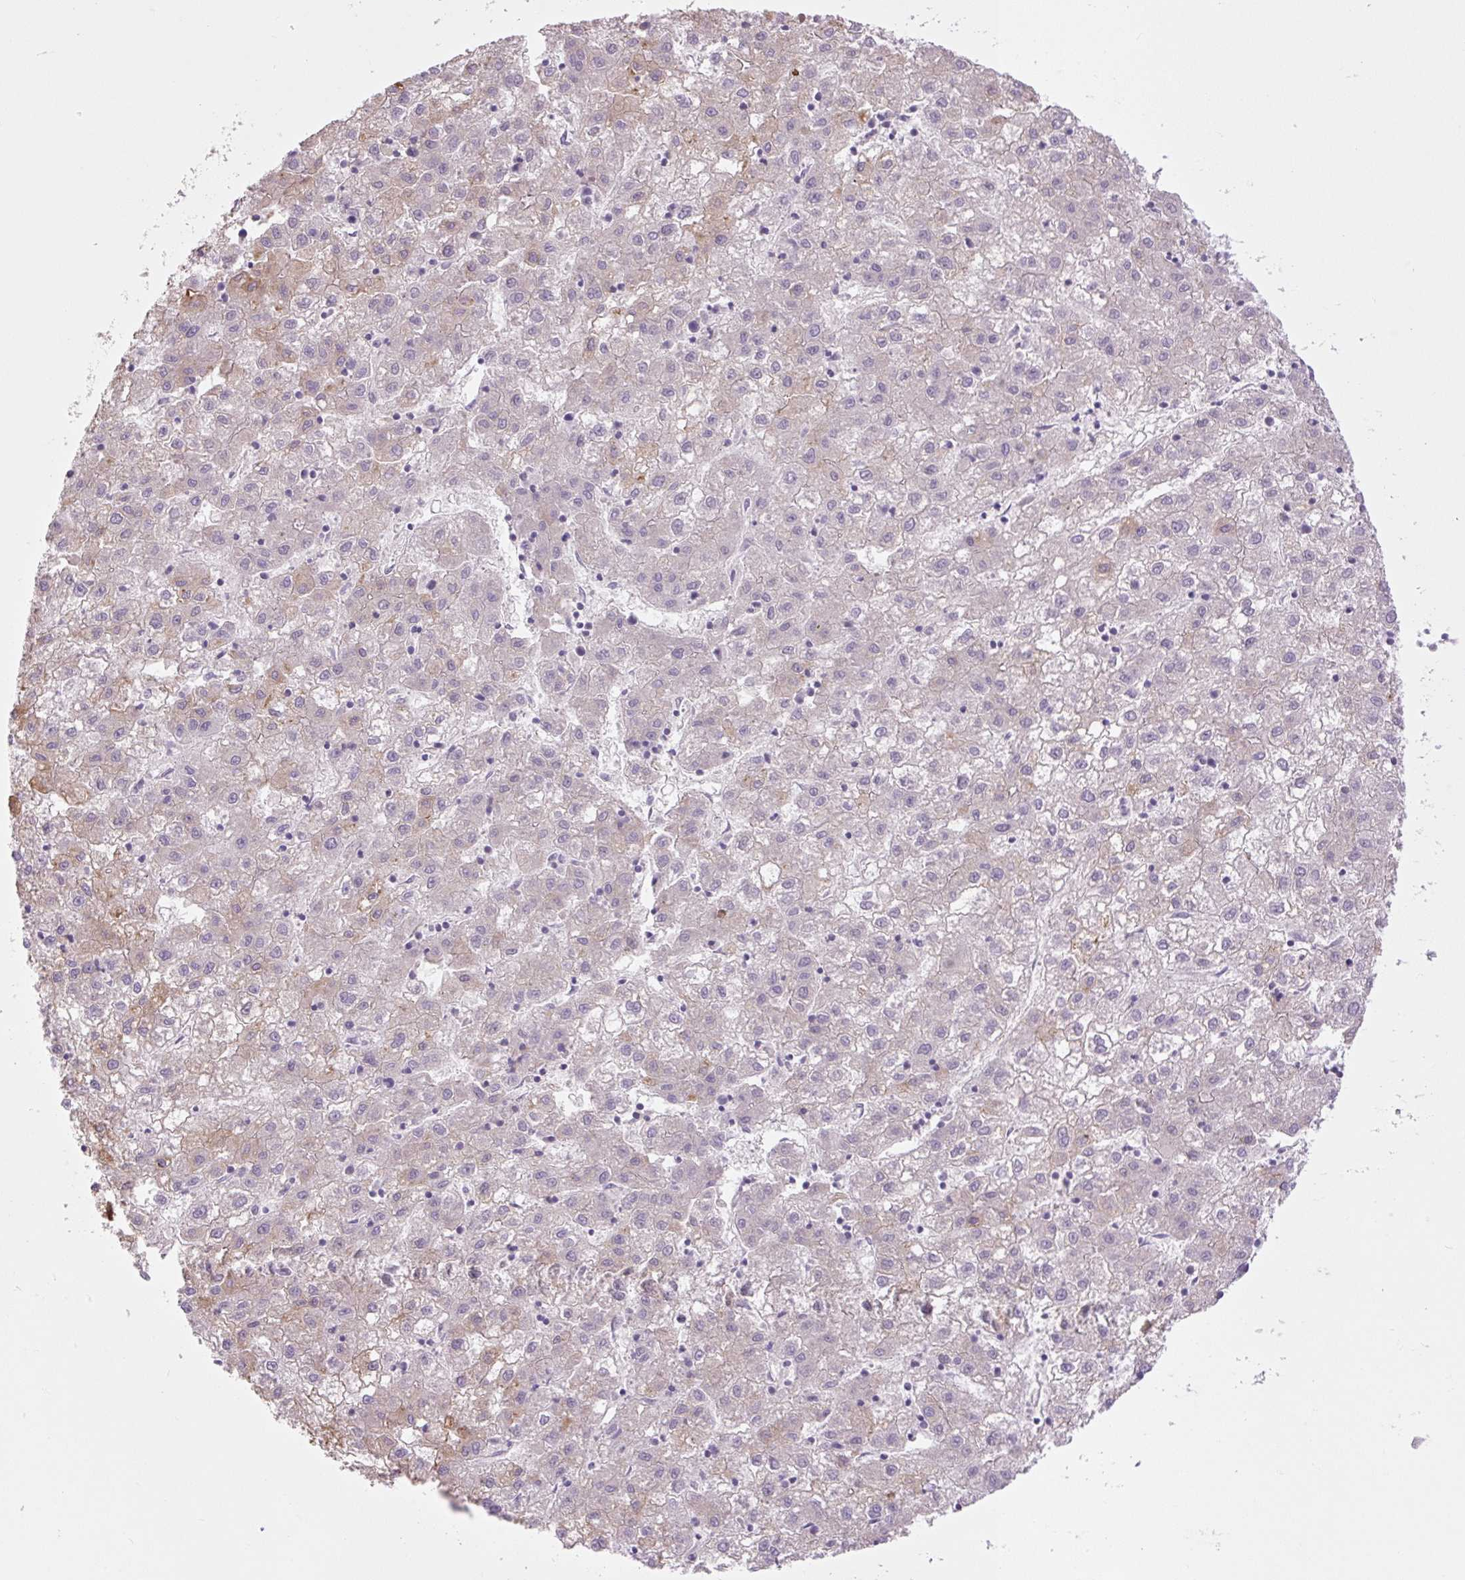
{"staining": {"intensity": "weak", "quantity": "<25%", "location": "cytoplasmic/membranous"}, "tissue": "liver cancer", "cell_type": "Tumor cells", "image_type": "cancer", "snomed": [{"axis": "morphology", "description": "Carcinoma, Hepatocellular, NOS"}, {"axis": "topography", "description": "Liver"}], "caption": "Human liver hepatocellular carcinoma stained for a protein using immunohistochemistry exhibits no positivity in tumor cells.", "gene": "COL9A2", "patient": {"sex": "male", "age": 72}}